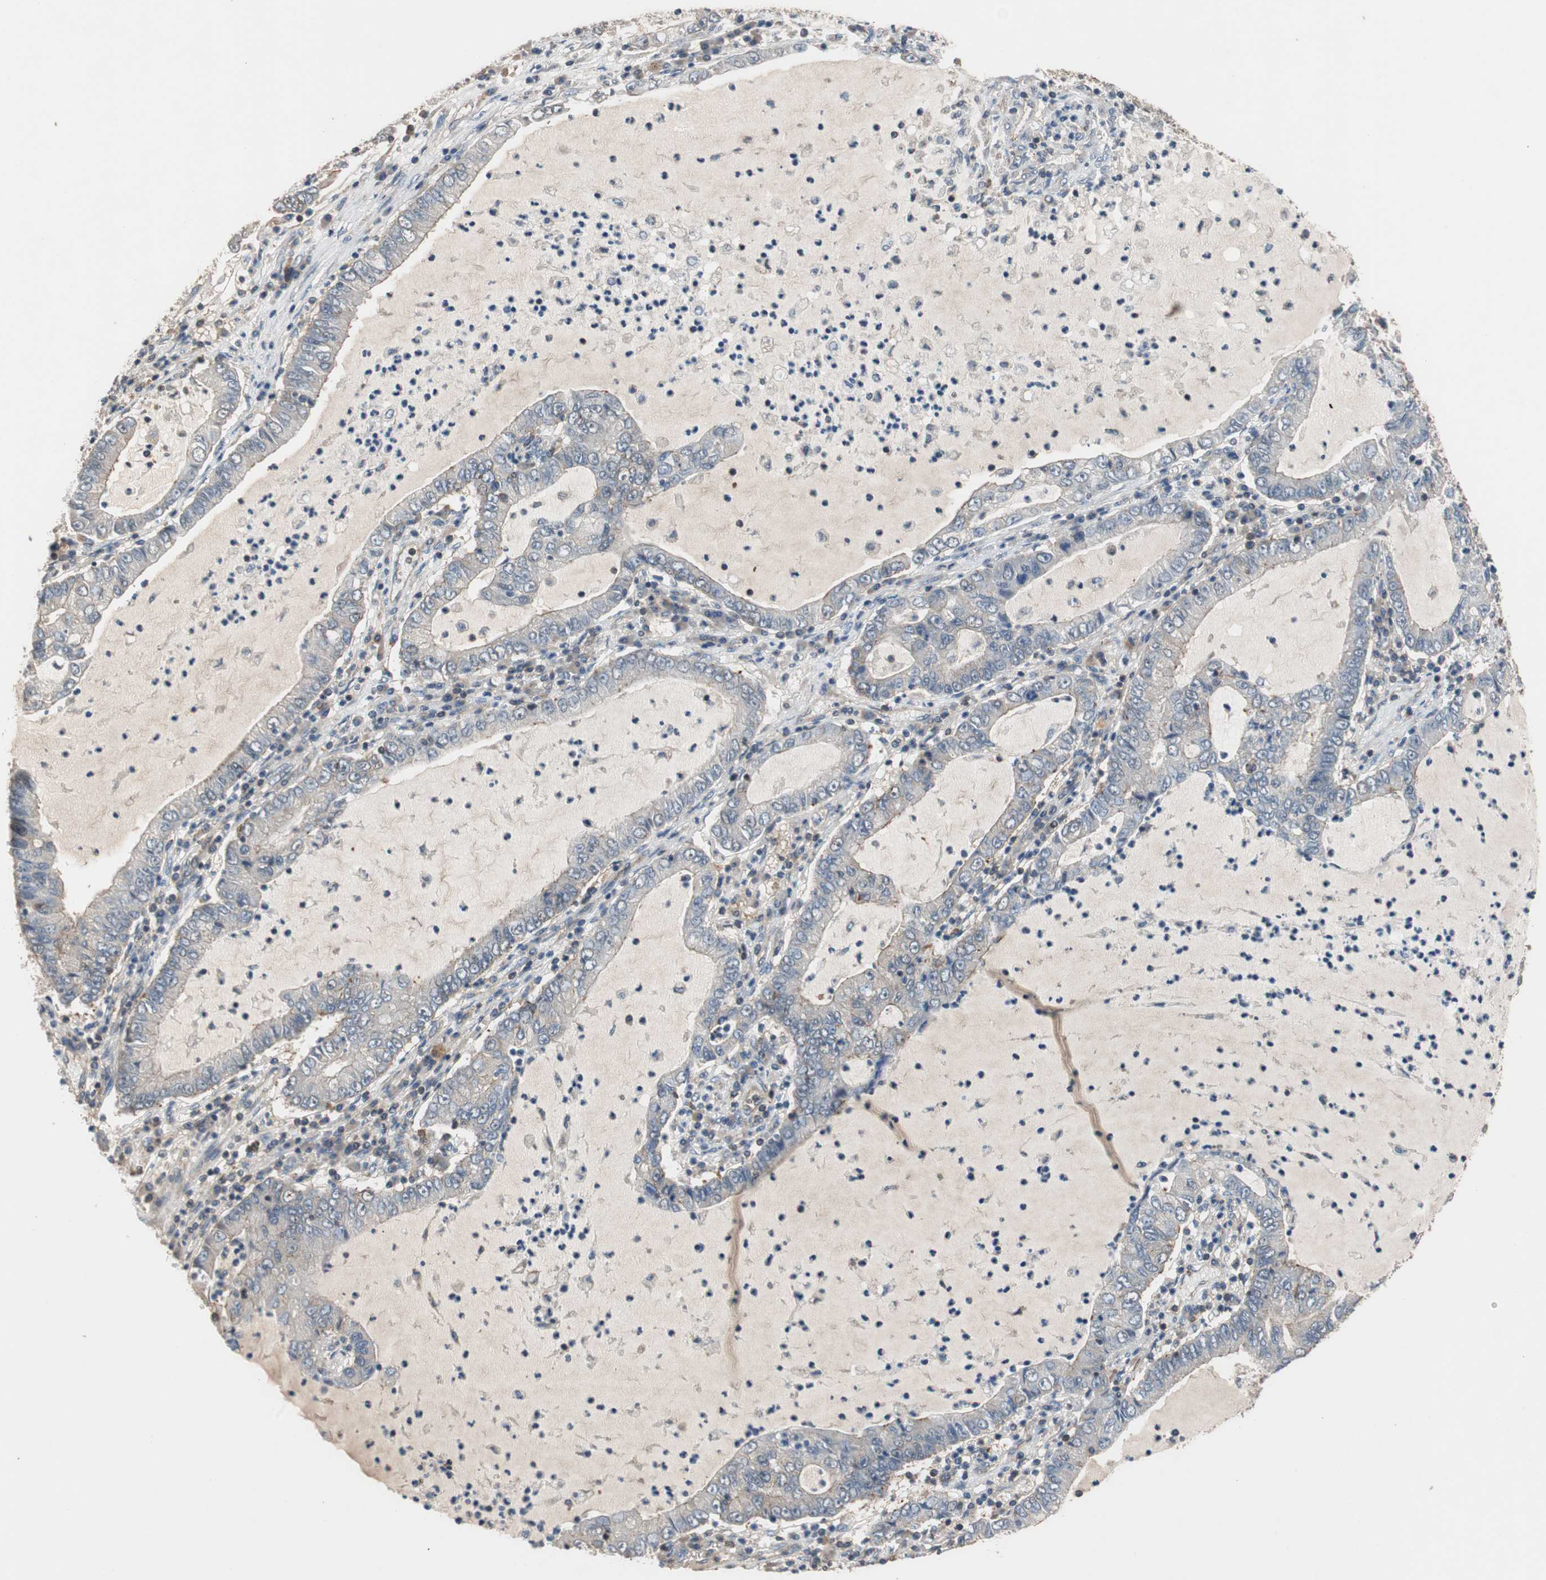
{"staining": {"intensity": "weak", "quantity": "<25%", "location": "cytoplasmic/membranous"}, "tissue": "lung cancer", "cell_type": "Tumor cells", "image_type": "cancer", "snomed": [{"axis": "morphology", "description": "Adenocarcinoma, NOS"}, {"axis": "topography", "description": "Lung"}], "caption": "A high-resolution micrograph shows immunohistochemistry (IHC) staining of lung adenocarcinoma, which shows no significant positivity in tumor cells. (DAB IHC, high magnification).", "gene": "MAP4K2", "patient": {"sex": "female", "age": 51}}